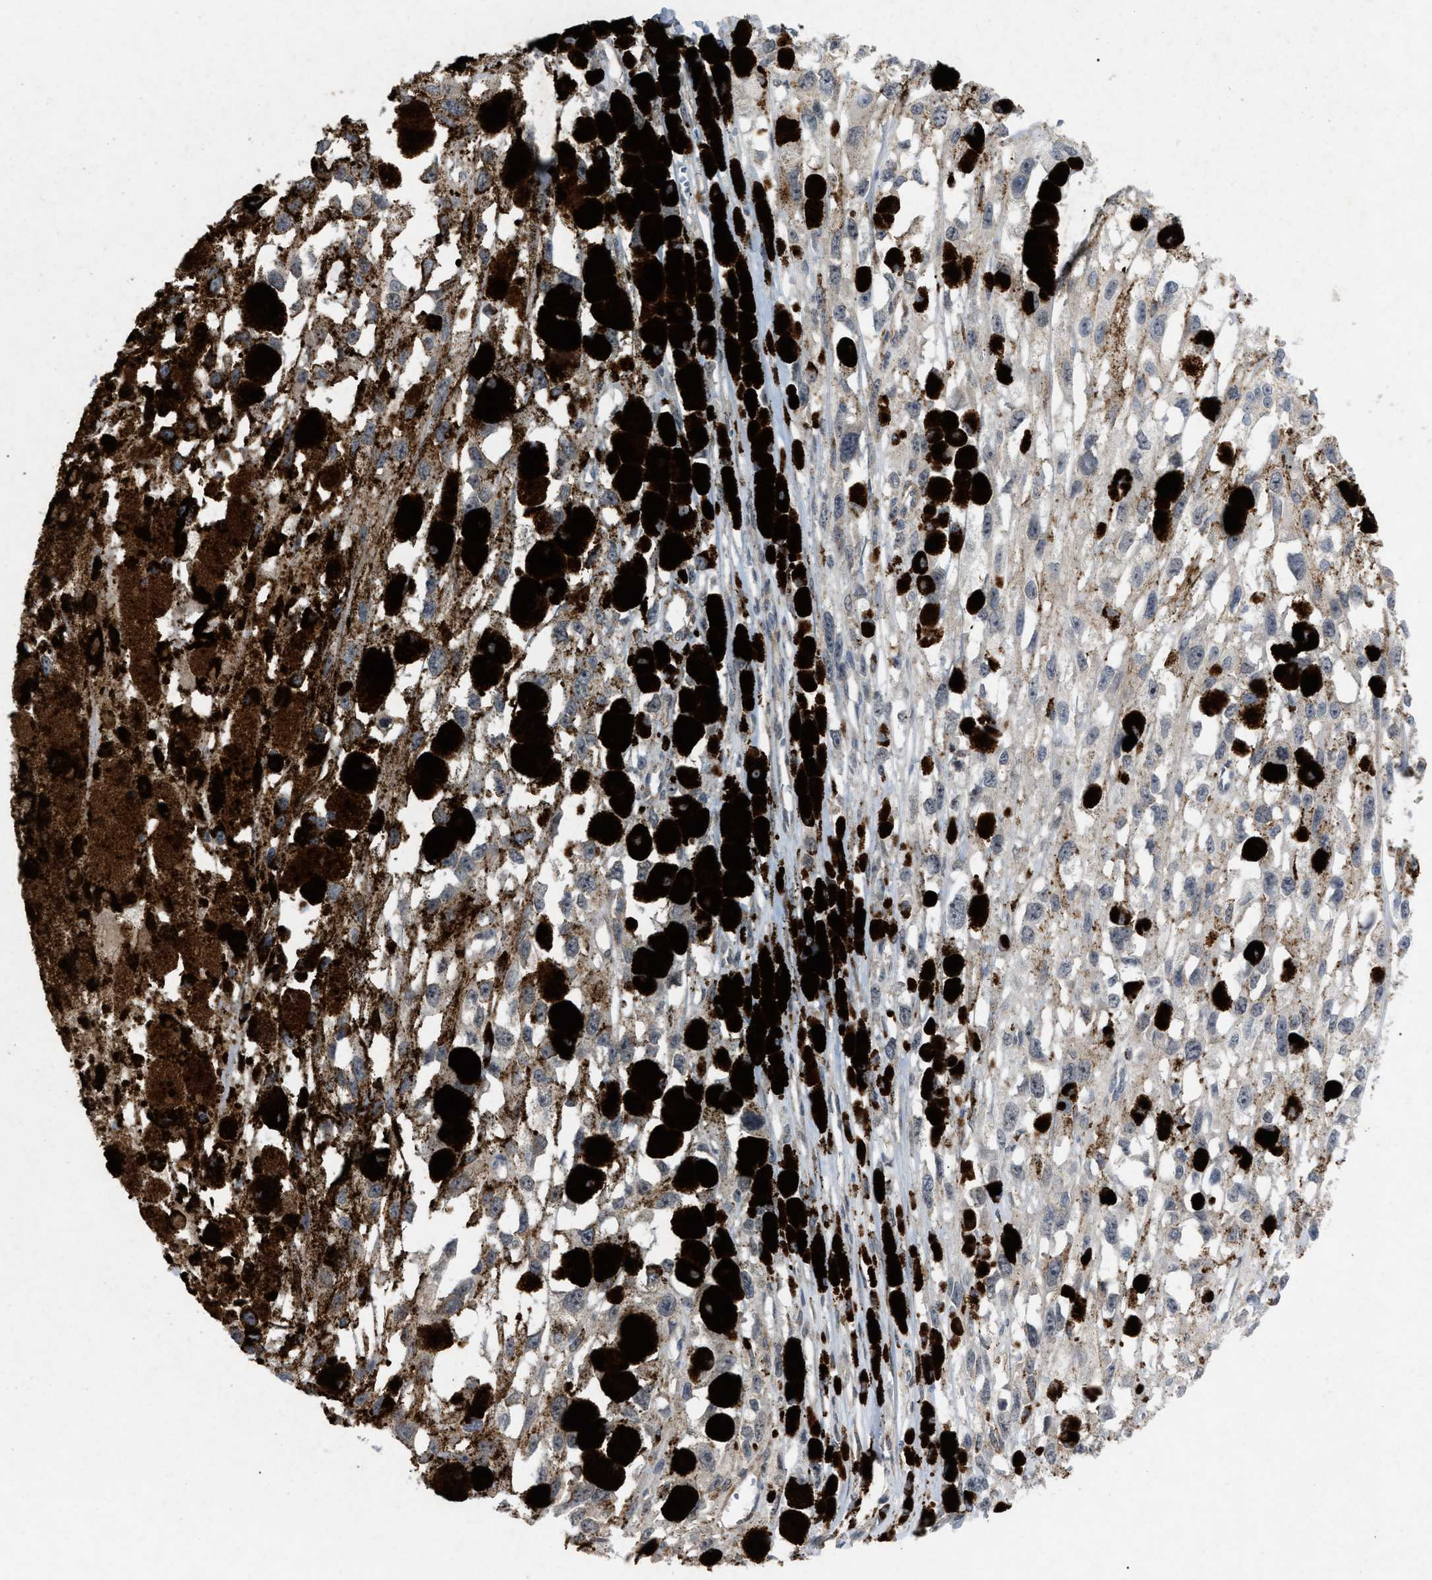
{"staining": {"intensity": "negative", "quantity": "none", "location": "none"}, "tissue": "melanoma", "cell_type": "Tumor cells", "image_type": "cancer", "snomed": [{"axis": "morphology", "description": "Malignant melanoma, Metastatic site"}, {"axis": "topography", "description": "Lymph node"}], "caption": "DAB (3,3'-diaminobenzidine) immunohistochemical staining of melanoma shows no significant positivity in tumor cells. Nuclei are stained in blue.", "gene": "ST6GALNAC6", "patient": {"sex": "male", "age": 59}}